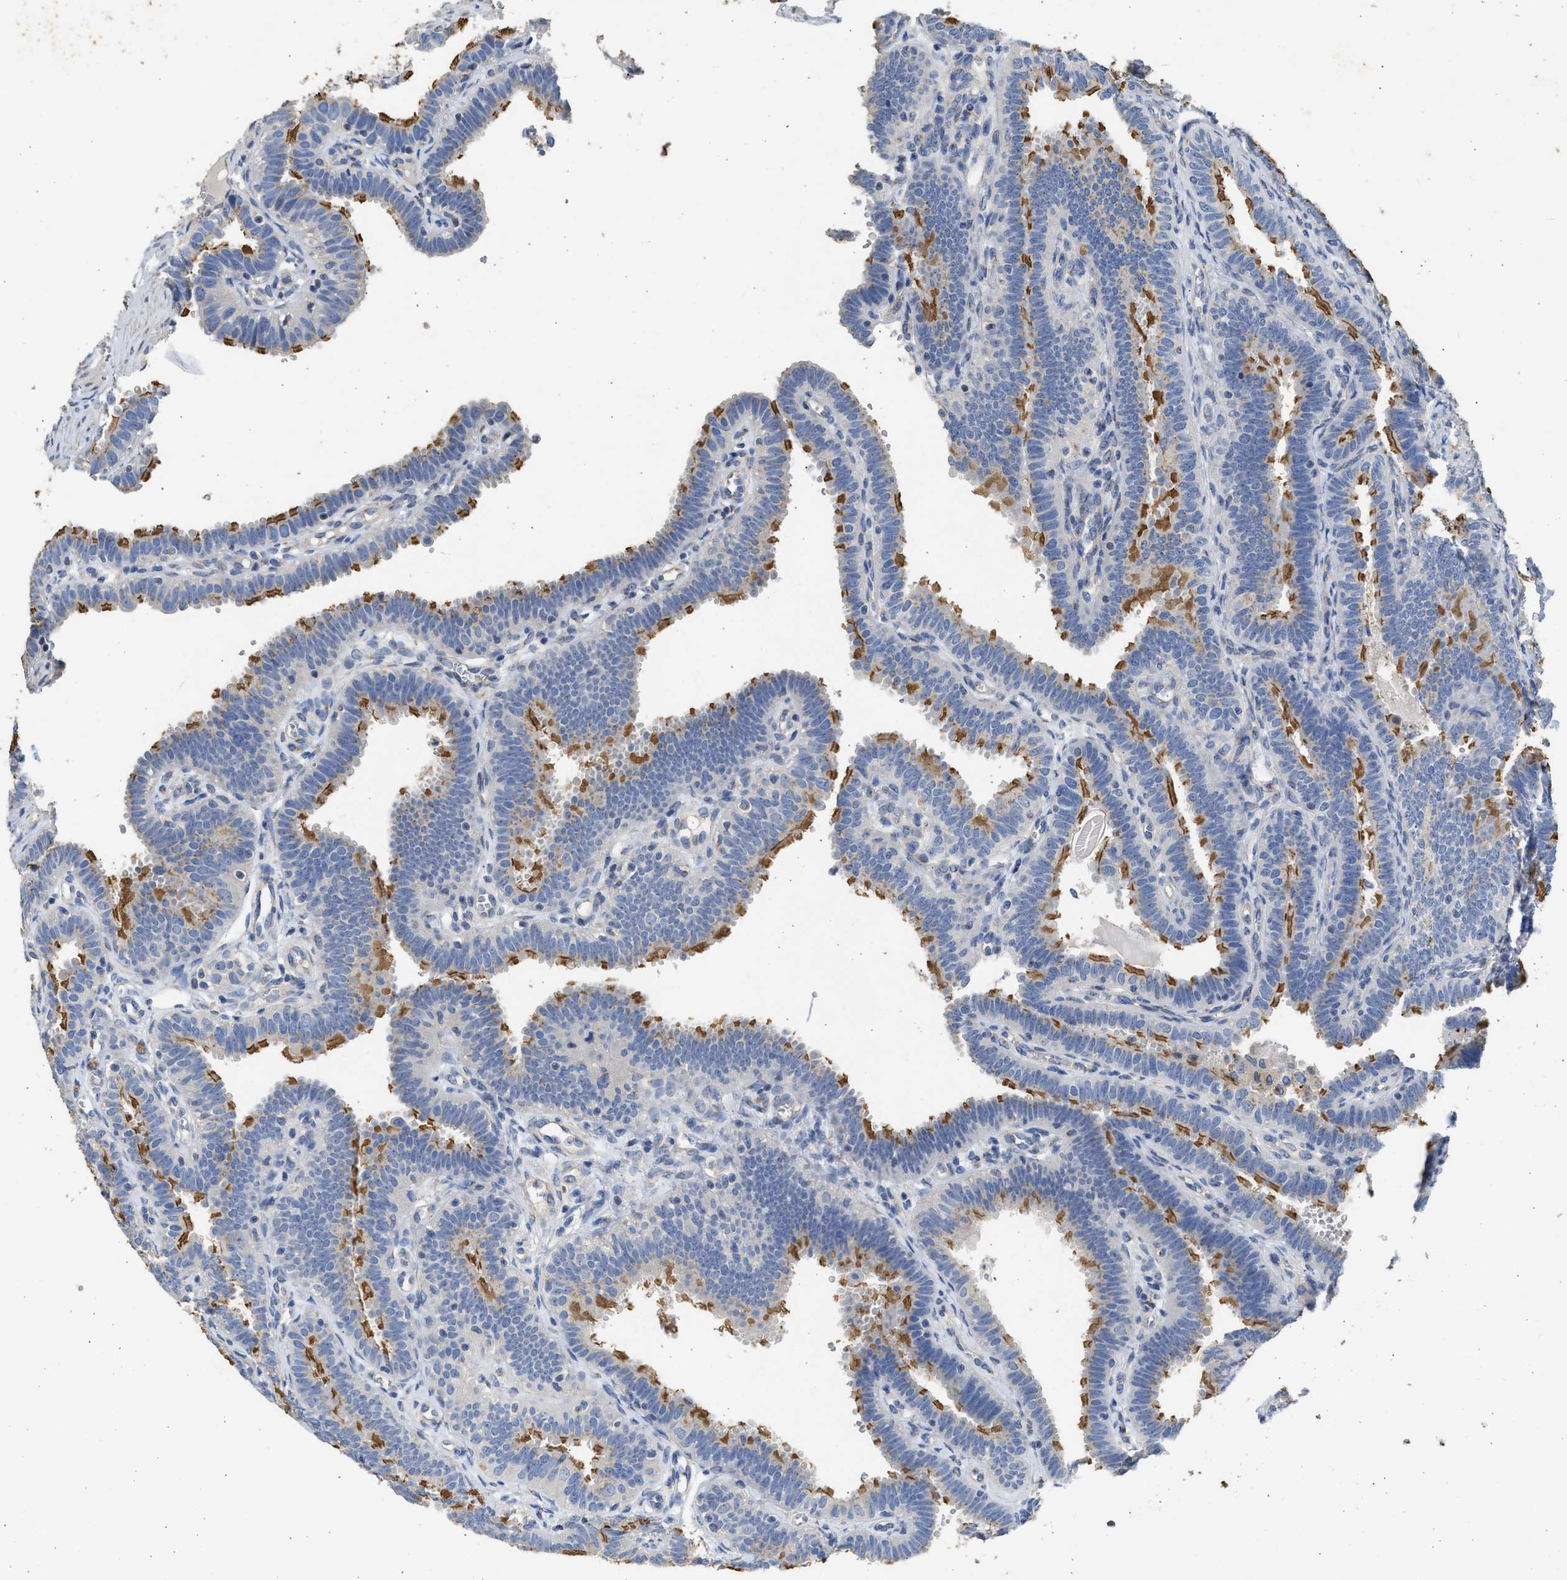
{"staining": {"intensity": "moderate", "quantity": "<25%", "location": "cytoplasmic/membranous"}, "tissue": "fallopian tube", "cell_type": "Glandular cells", "image_type": "normal", "snomed": [{"axis": "morphology", "description": "Normal tissue, NOS"}, {"axis": "topography", "description": "Fallopian tube"}, {"axis": "topography", "description": "Placenta"}], "caption": "Fallopian tube stained with a brown dye reveals moderate cytoplasmic/membranous positive positivity in approximately <25% of glandular cells.", "gene": "IPO8", "patient": {"sex": "female", "age": 34}}